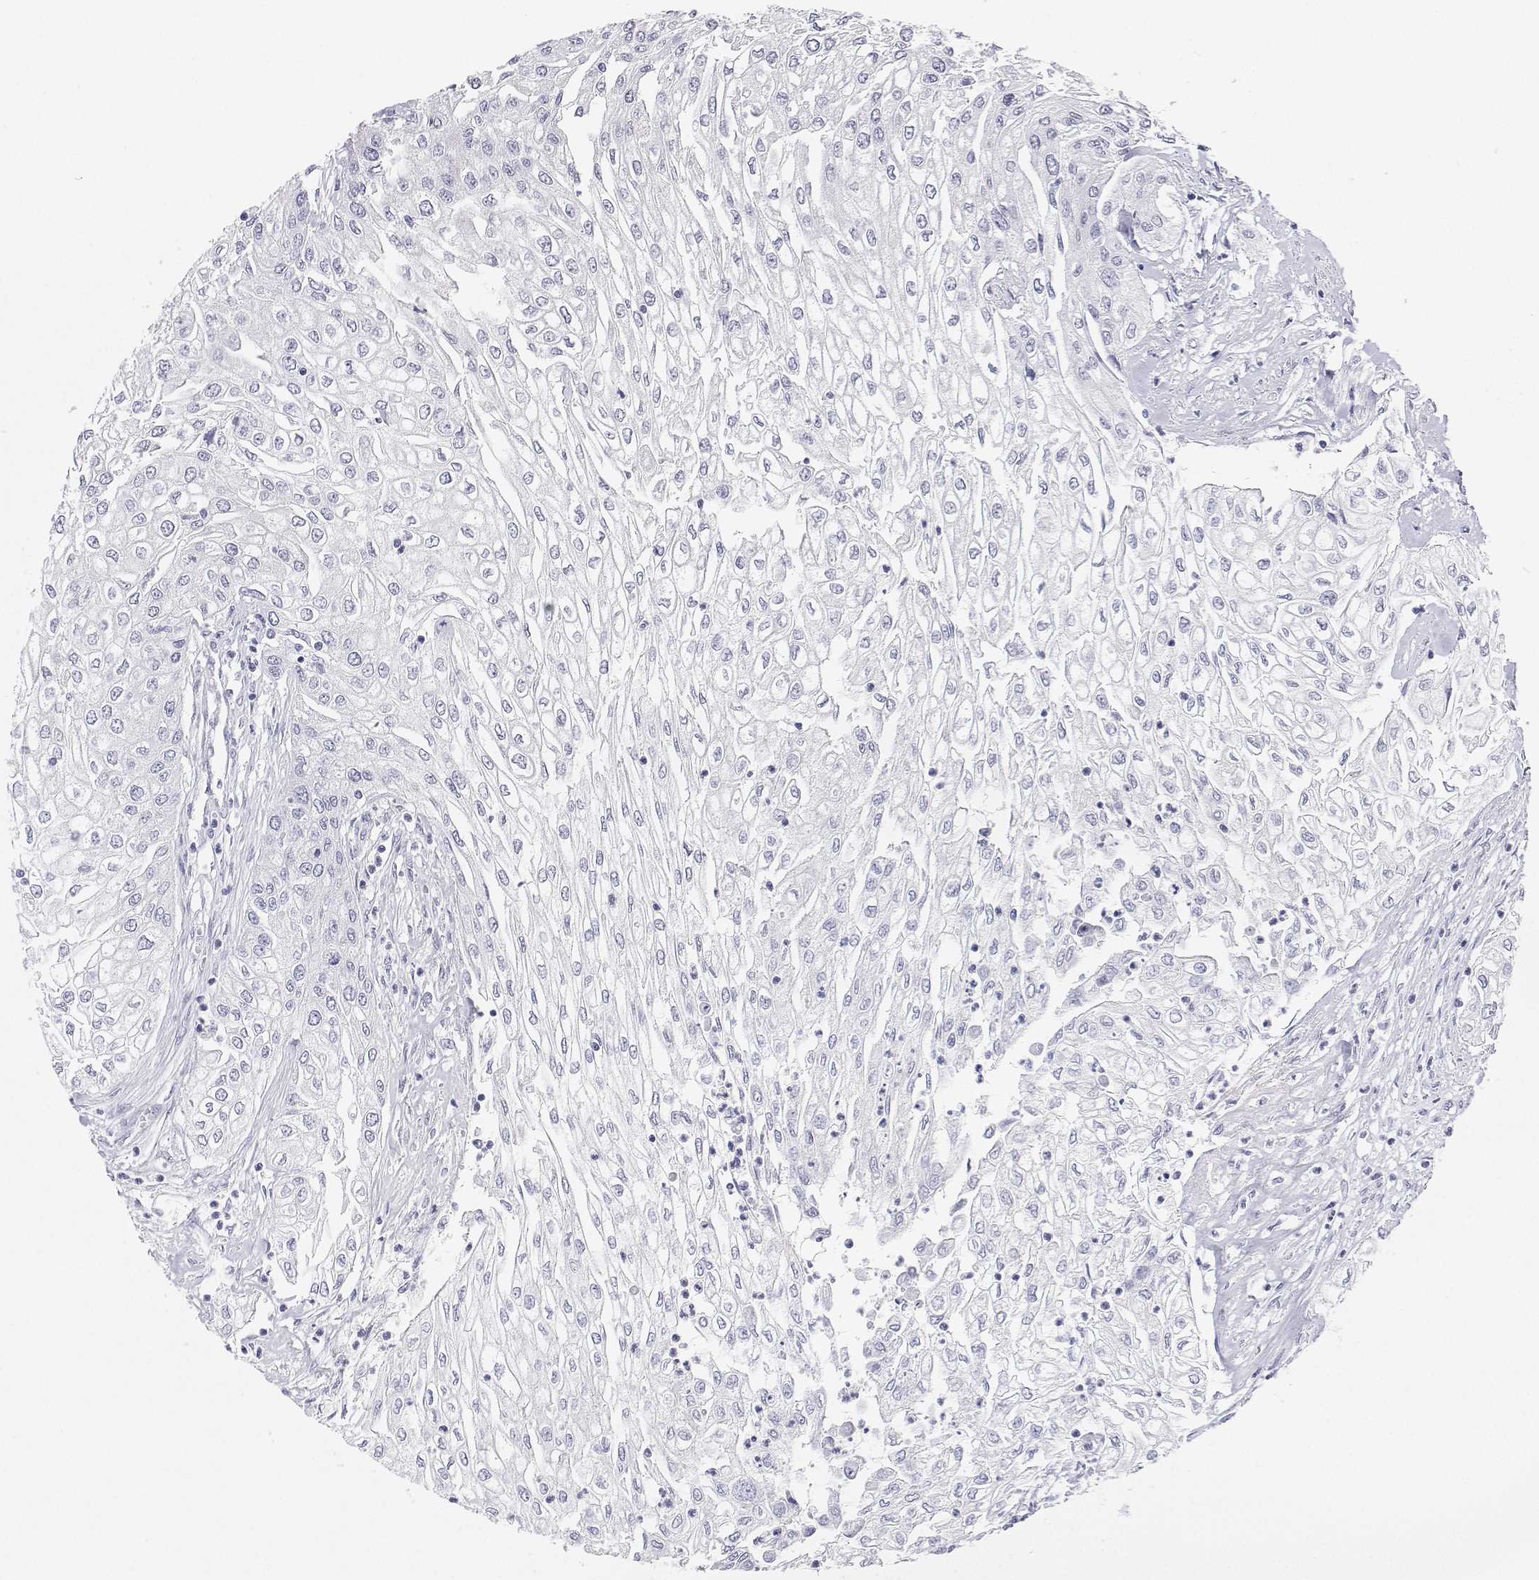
{"staining": {"intensity": "negative", "quantity": "none", "location": "none"}, "tissue": "urothelial cancer", "cell_type": "Tumor cells", "image_type": "cancer", "snomed": [{"axis": "morphology", "description": "Urothelial carcinoma, High grade"}, {"axis": "topography", "description": "Urinary bladder"}], "caption": "Immunohistochemical staining of urothelial carcinoma (high-grade) reveals no significant expression in tumor cells.", "gene": "BHMT", "patient": {"sex": "male", "age": 62}}